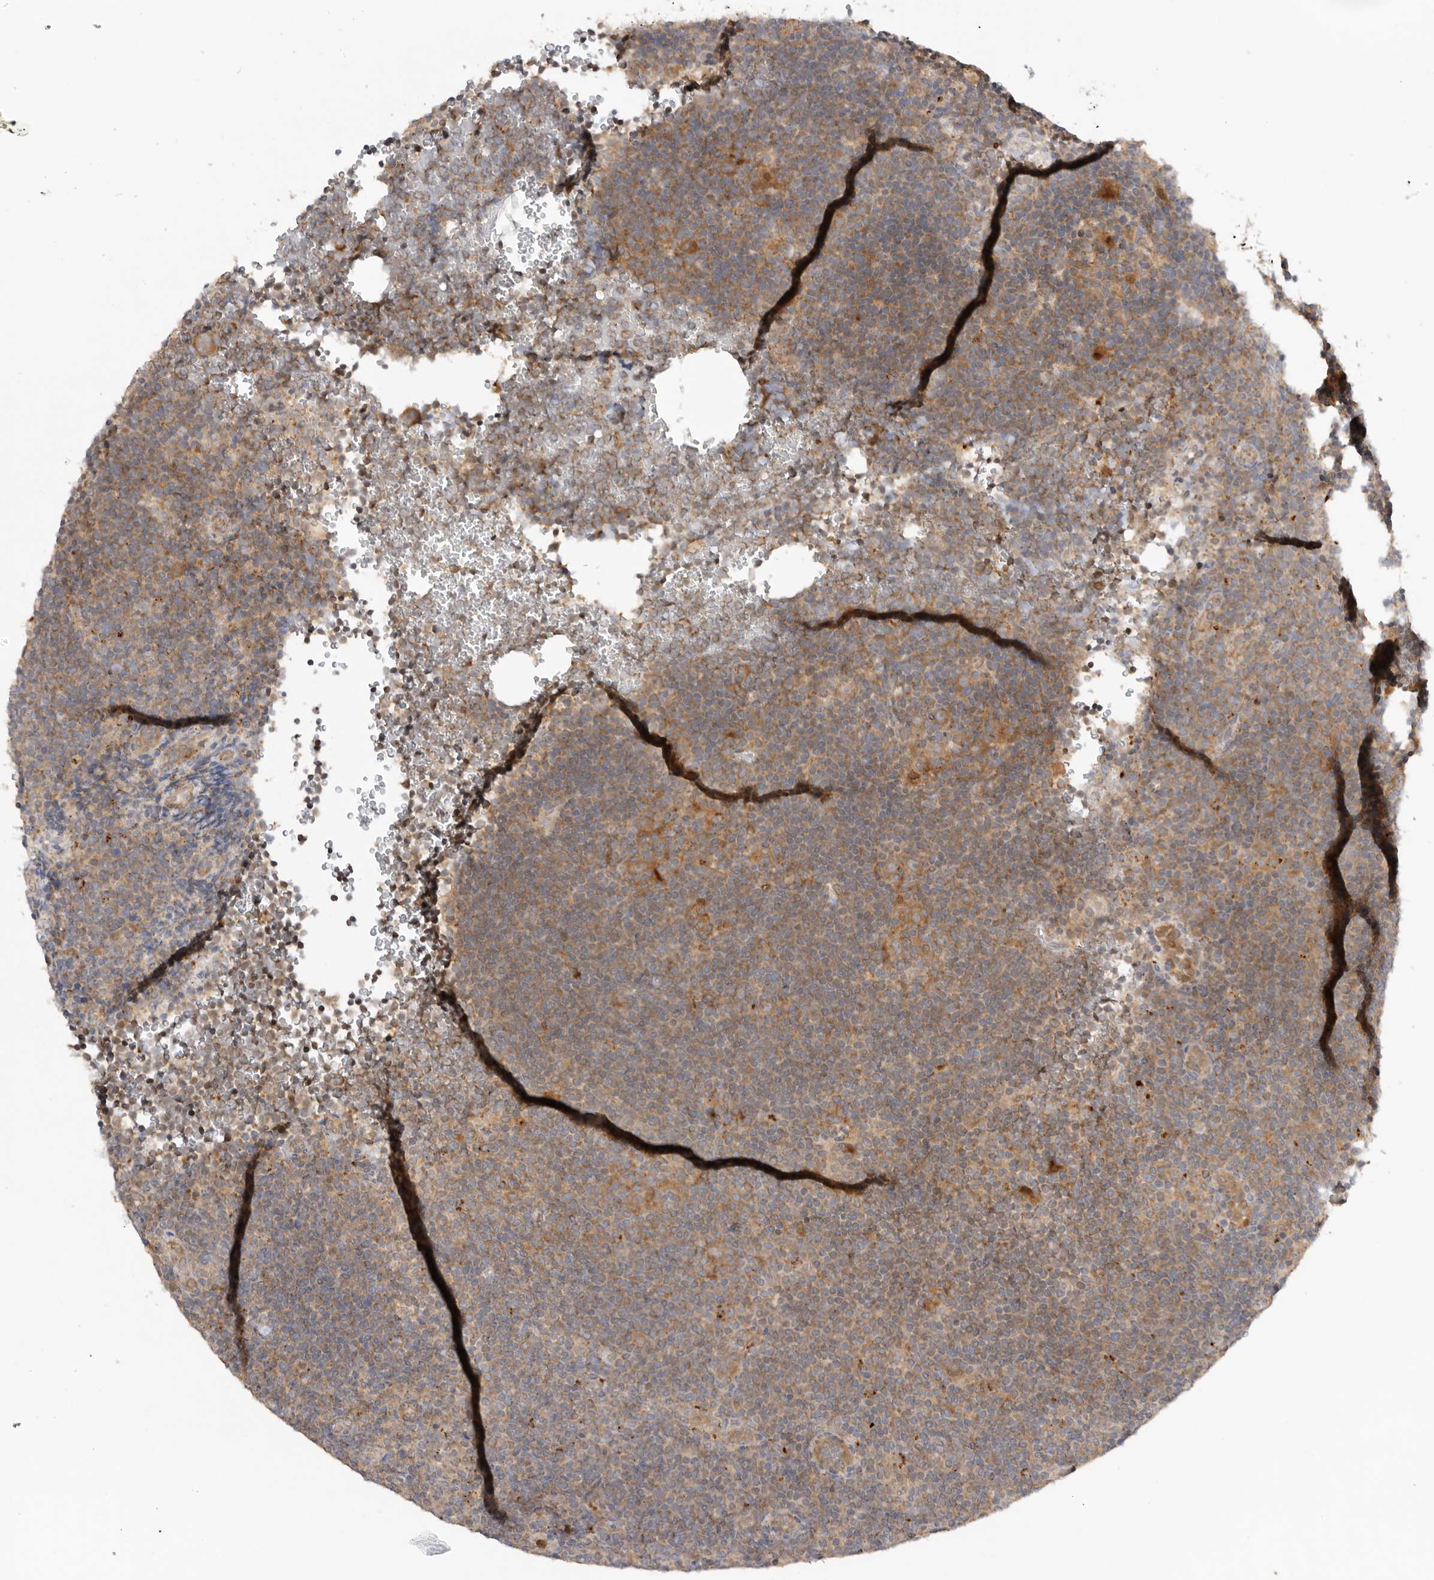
{"staining": {"intensity": "moderate", "quantity": ">75%", "location": "cytoplasmic/membranous"}, "tissue": "lymphoma", "cell_type": "Tumor cells", "image_type": "cancer", "snomed": [{"axis": "morphology", "description": "Hodgkin's disease, NOS"}, {"axis": "topography", "description": "Lymph node"}], "caption": "Immunohistochemical staining of Hodgkin's disease shows medium levels of moderate cytoplasmic/membranous protein expression in about >75% of tumor cells. (DAB (3,3'-diaminobenzidine) IHC with brightfield microscopy, high magnification).", "gene": "GNE", "patient": {"sex": "female", "age": 57}}